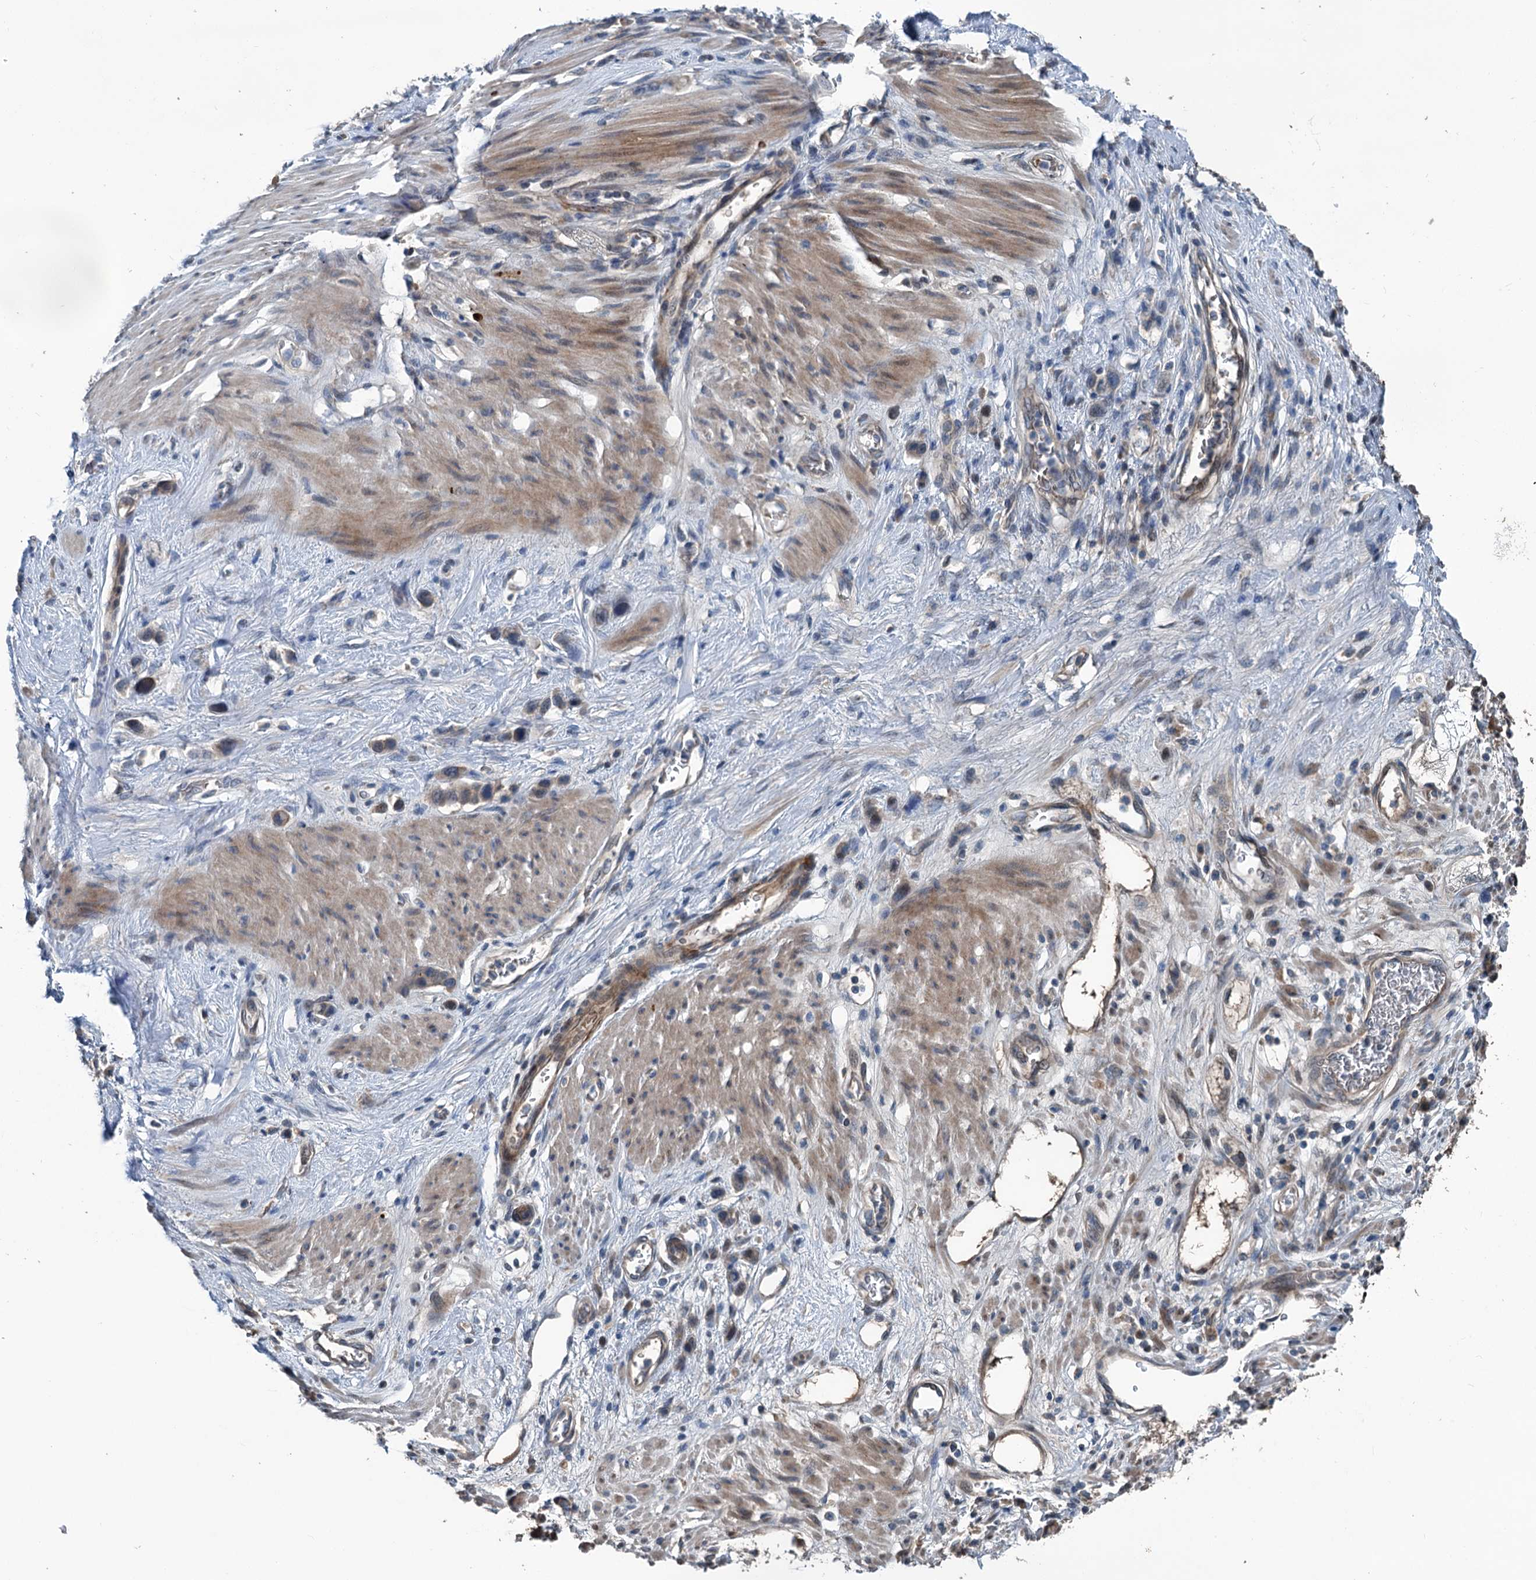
{"staining": {"intensity": "weak", "quantity": "<25%", "location": "cytoplasmic/membranous"}, "tissue": "stomach cancer", "cell_type": "Tumor cells", "image_type": "cancer", "snomed": [{"axis": "morphology", "description": "Adenocarcinoma, NOS"}, {"axis": "morphology", "description": "Adenocarcinoma, High grade"}, {"axis": "topography", "description": "Stomach, upper"}, {"axis": "topography", "description": "Stomach, lower"}], "caption": "DAB (3,3'-diaminobenzidine) immunohistochemical staining of human stomach adenocarcinoma (high-grade) shows no significant expression in tumor cells. (DAB (3,3'-diaminobenzidine) immunohistochemistry (IHC), high magnification).", "gene": "TEDC1", "patient": {"sex": "female", "age": 65}}